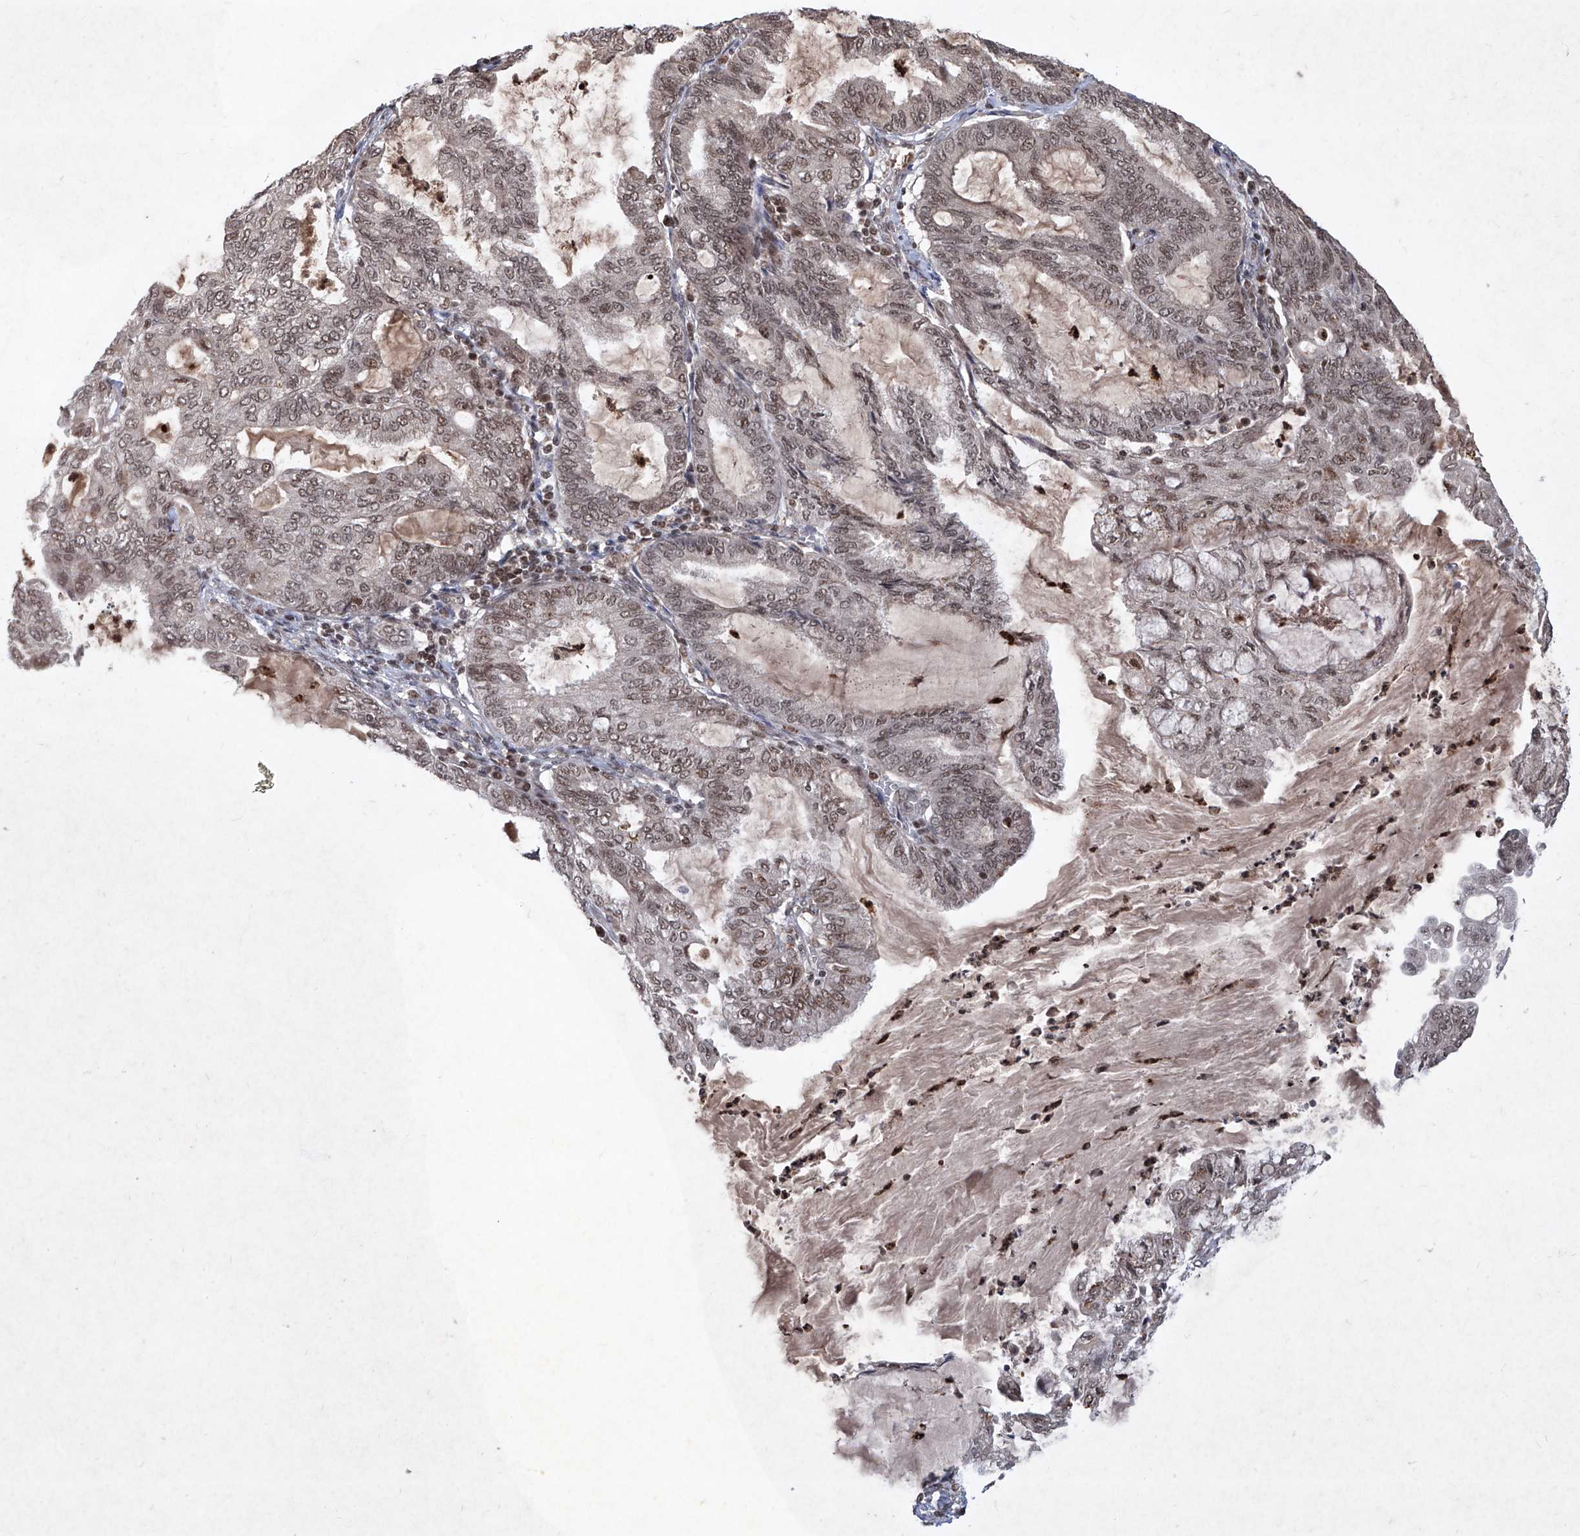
{"staining": {"intensity": "weak", "quantity": ">75%", "location": "nuclear"}, "tissue": "endometrial cancer", "cell_type": "Tumor cells", "image_type": "cancer", "snomed": [{"axis": "morphology", "description": "Adenocarcinoma, NOS"}, {"axis": "topography", "description": "Endometrium"}], "caption": "Protein staining of endometrial adenocarcinoma tissue demonstrates weak nuclear expression in about >75% of tumor cells. (DAB = brown stain, brightfield microscopy at high magnification).", "gene": "IRF2", "patient": {"sex": "female", "age": 86}}